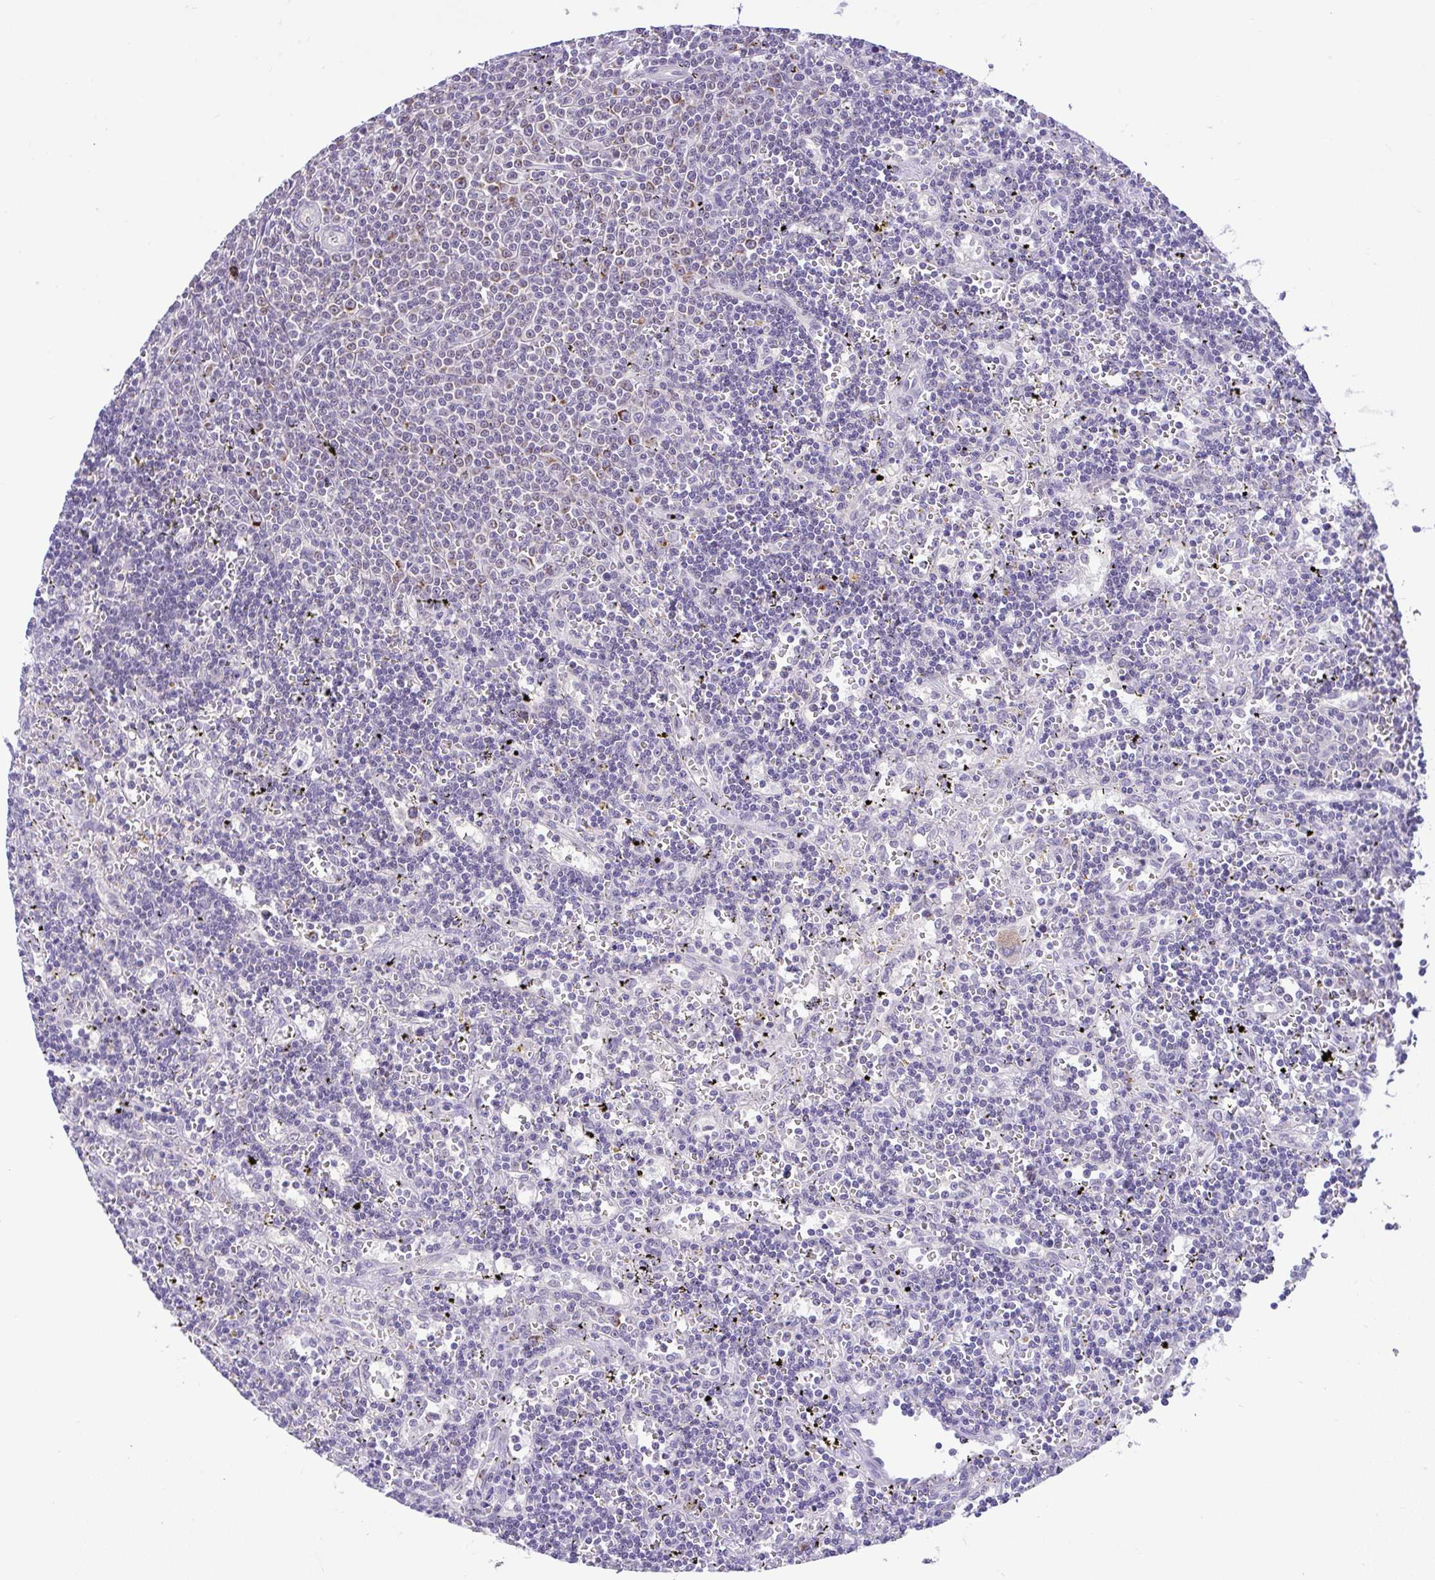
{"staining": {"intensity": "moderate", "quantity": "<25%", "location": "cytoplasmic/membranous"}, "tissue": "lymphoma", "cell_type": "Tumor cells", "image_type": "cancer", "snomed": [{"axis": "morphology", "description": "Malignant lymphoma, non-Hodgkin's type, Low grade"}, {"axis": "topography", "description": "Spleen"}], "caption": "Protein expression by immunohistochemistry (IHC) reveals moderate cytoplasmic/membranous expression in about <25% of tumor cells in lymphoma. The staining was performed using DAB to visualize the protein expression in brown, while the nuclei were stained in blue with hematoxylin (Magnification: 20x).", "gene": "PYCR2", "patient": {"sex": "male", "age": 60}}